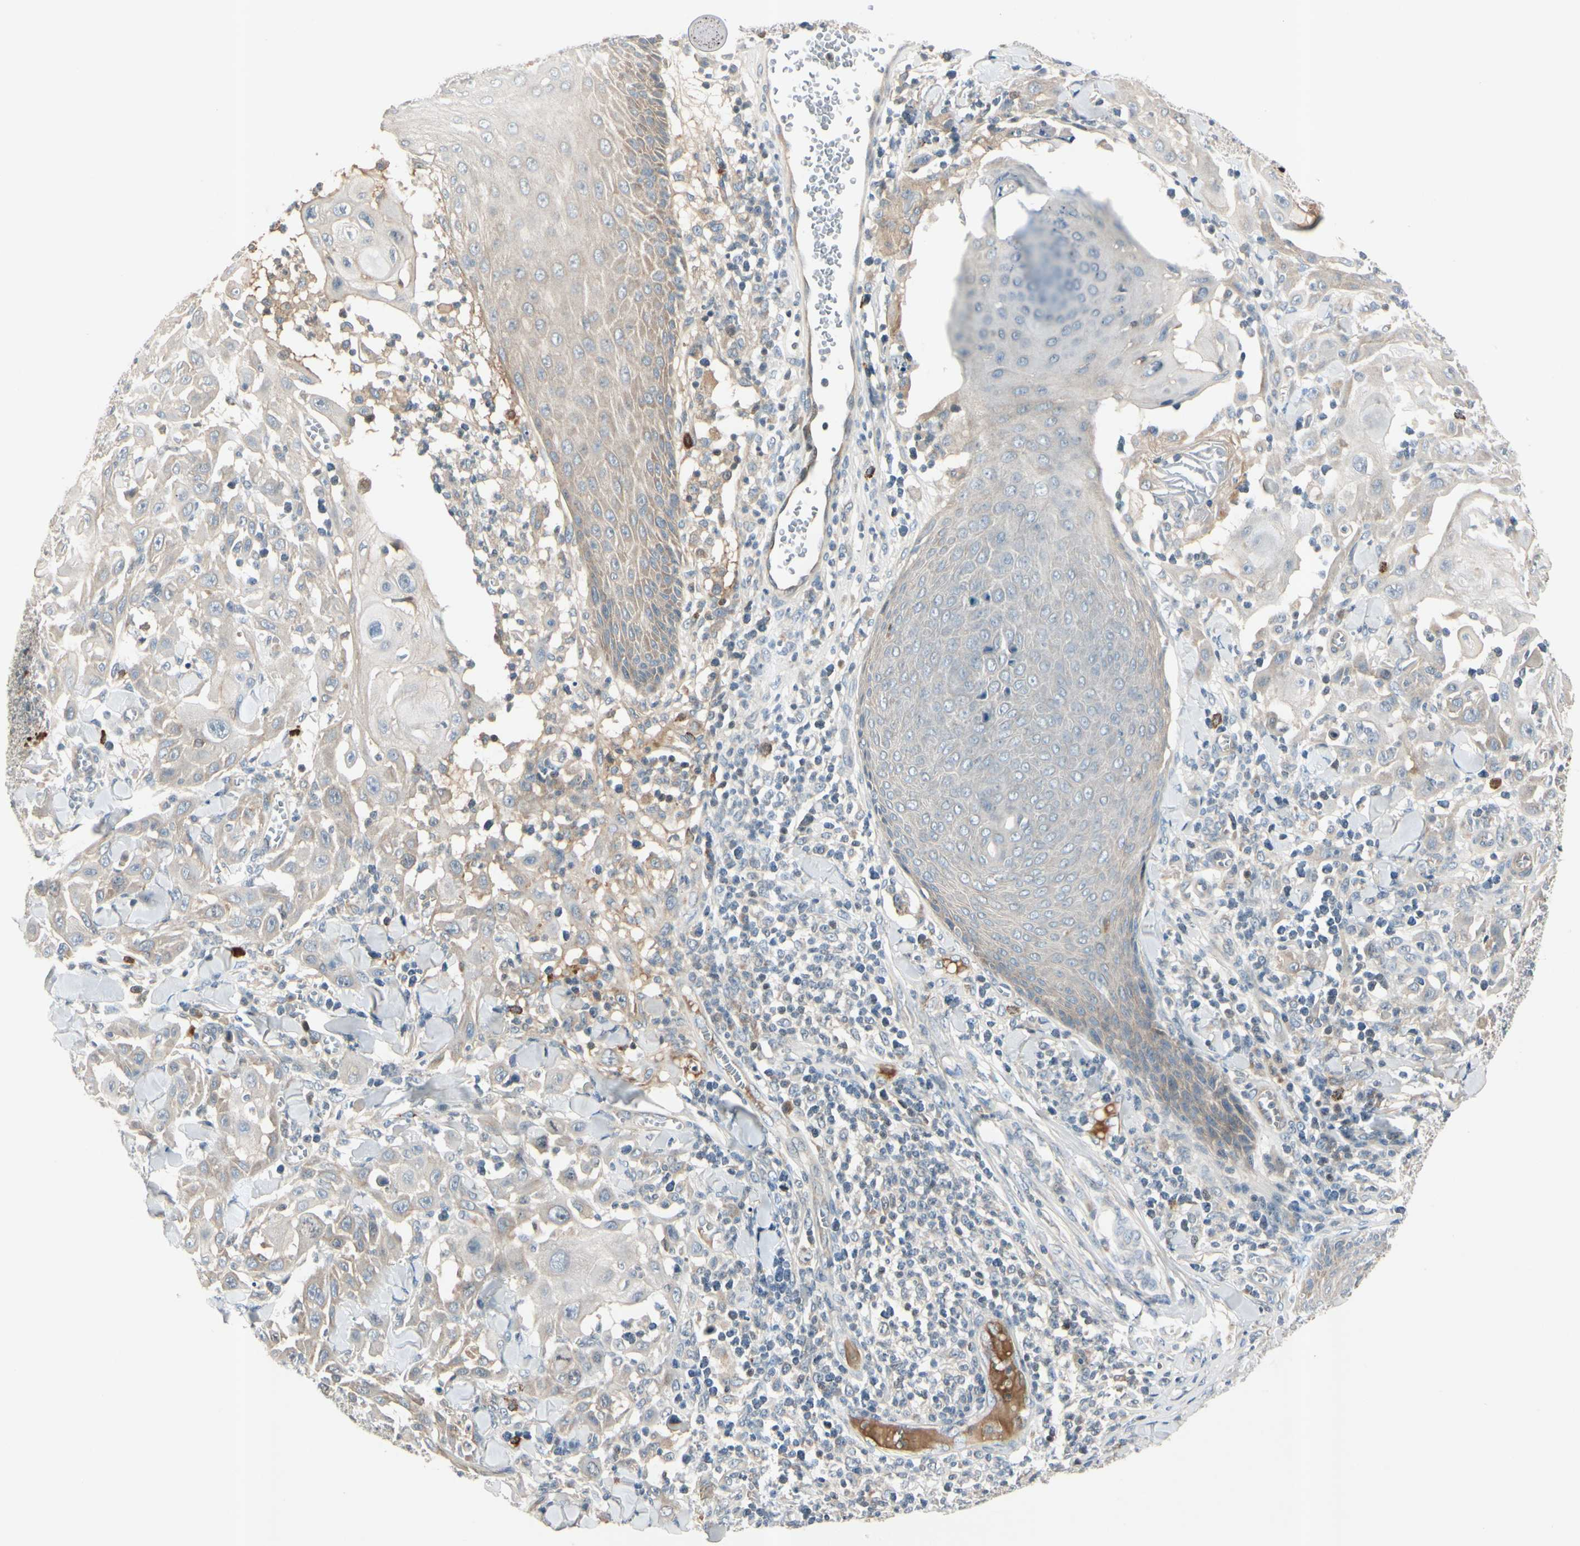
{"staining": {"intensity": "weak", "quantity": ">75%", "location": "cytoplasmic/membranous"}, "tissue": "skin cancer", "cell_type": "Tumor cells", "image_type": "cancer", "snomed": [{"axis": "morphology", "description": "Squamous cell carcinoma, NOS"}, {"axis": "topography", "description": "Skin"}], "caption": "High-magnification brightfield microscopy of skin cancer (squamous cell carcinoma) stained with DAB (brown) and counterstained with hematoxylin (blue). tumor cells exhibit weak cytoplasmic/membranous staining is identified in about>75% of cells.", "gene": "ICAM5", "patient": {"sex": "male", "age": 24}}